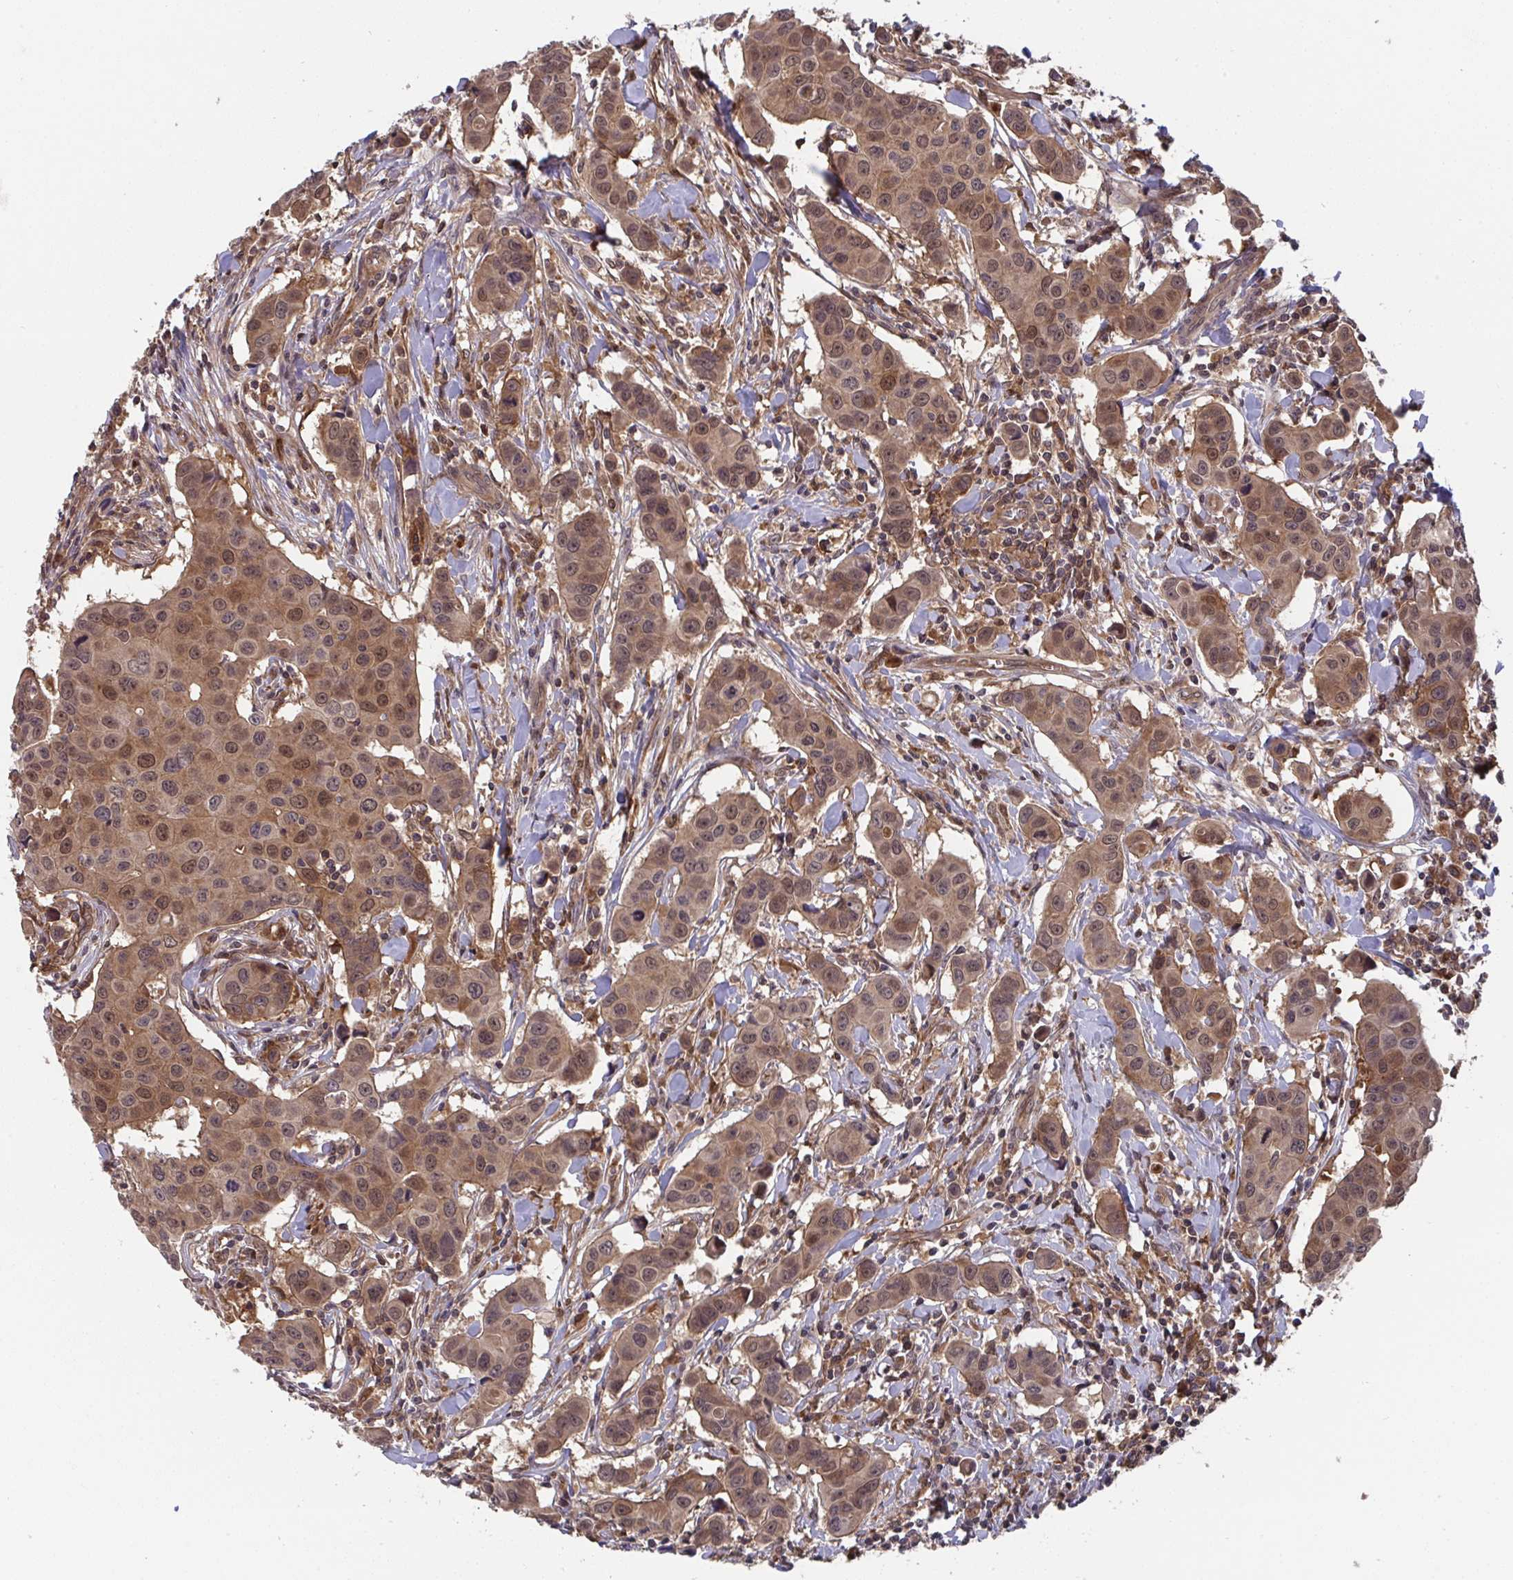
{"staining": {"intensity": "moderate", "quantity": ">75%", "location": "cytoplasmic/membranous,nuclear"}, "tissue": "breast cancer", "cell_type": "Tumor cells", "image_type": "cancer", "snomed": [{"axis": "morphology", "description": "Duct carcinoma"}, {"axis": "topography", "description": "Breast"}], "caption": "High-magnification brightfield microscopy of invasive ductal carcinoma (breast) stained with DAB (3,3'-diaminobenzidine) (brown) and counterstained with hematoxylin (blue). tumor cells exhibit moderate cytoplasmic/membranous and nuclear expression is identified in approximately>75% of cells.", "gene": "TIGAR", "patient": {"sex": "female", "age": 24}}